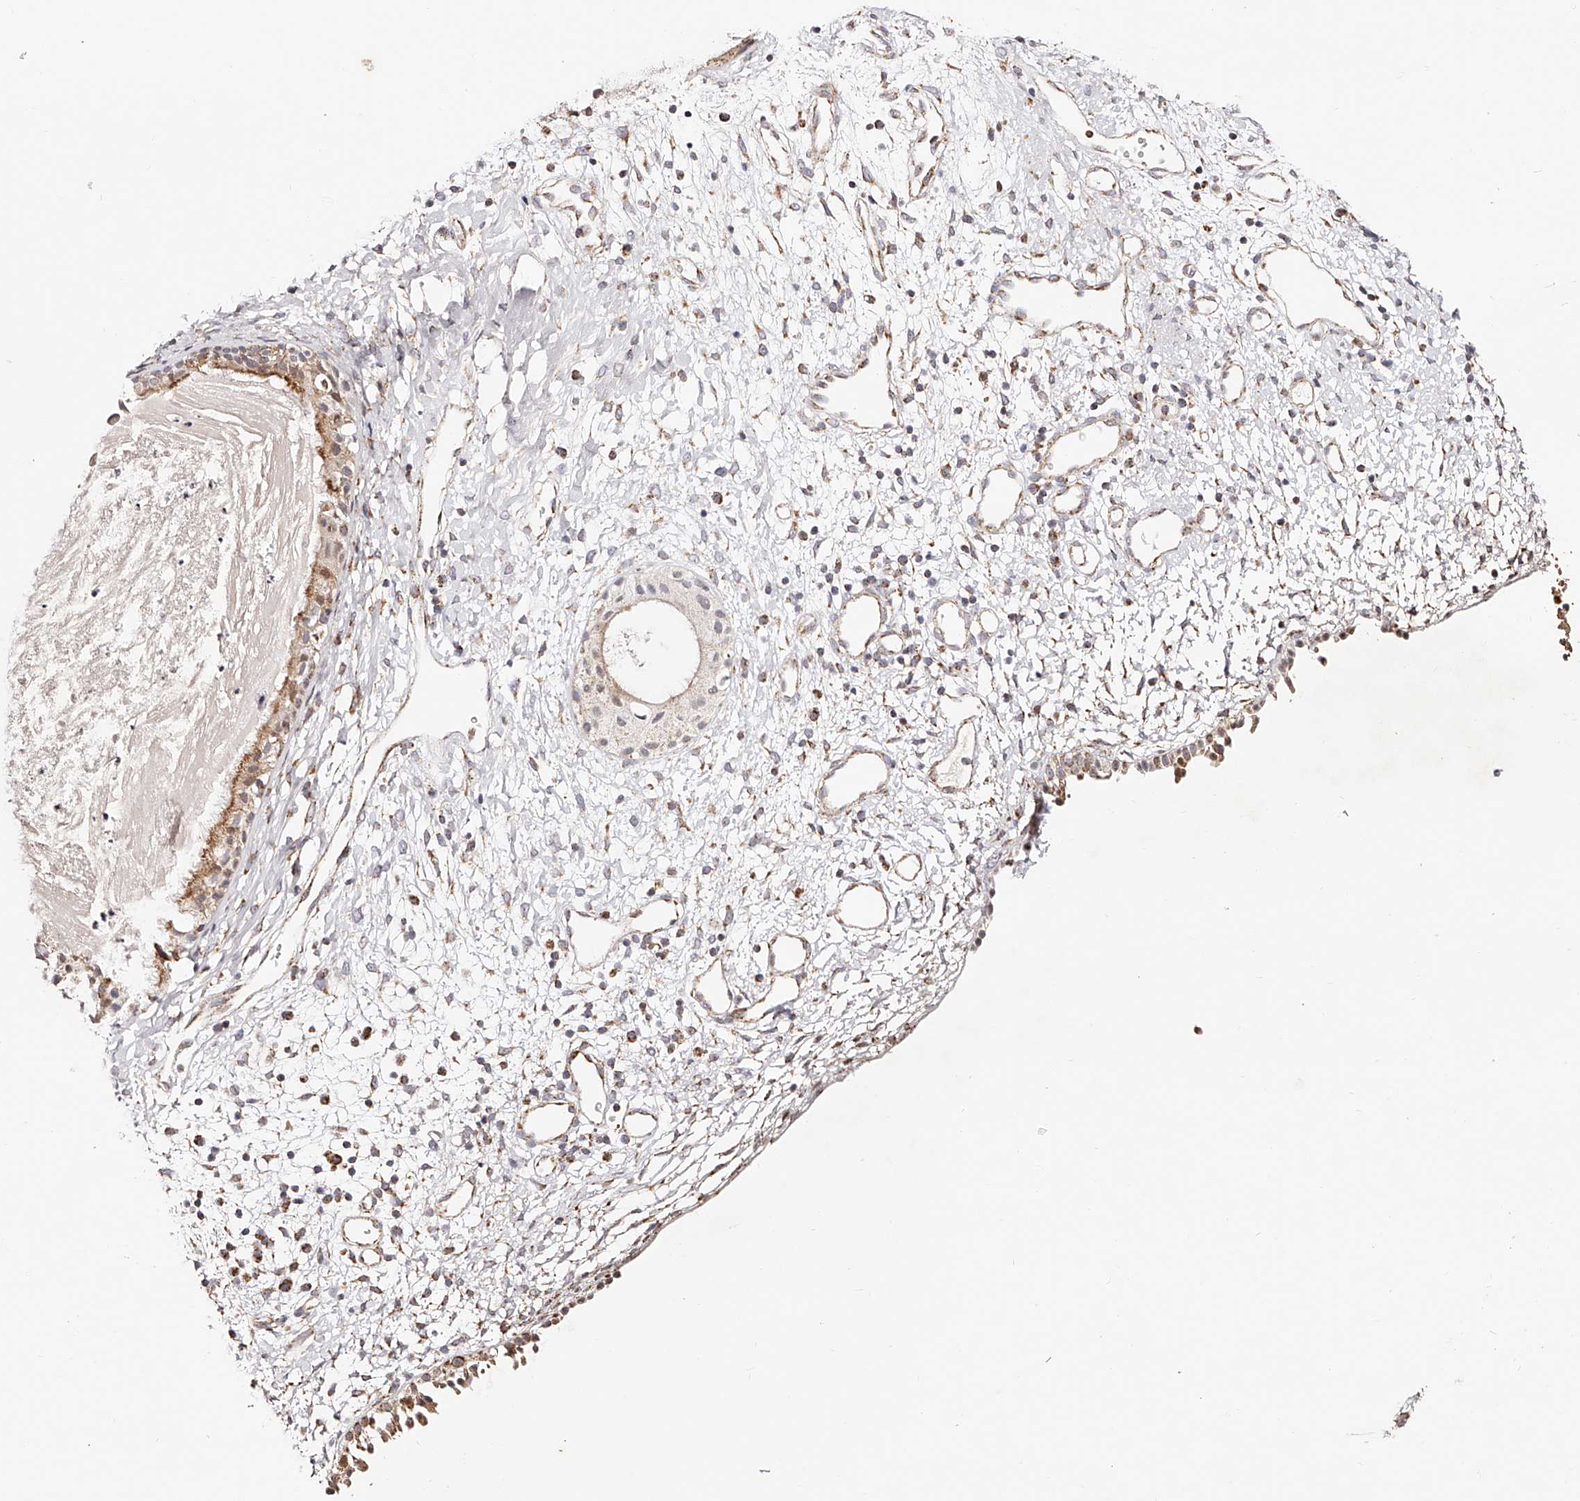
{"staining": {"intensity": "moderate", "quantity": "<25%", "location": "cytoplasmic/membranous"}, "tissue": "nasopharynx", "cell_type": "Respiratory epithelial cells", "image_type": "normal", "snomed": [{"axis": "morphology", "description": "Normal tissue, NOS"}, {"axis": "topography", "description": "Nasopharynx"}], "caption": "Moderate cytoplasmic/membranous expression for a protein is present in approximately <25% of respiratory epithelial cells of unremarkable nasopharynx using IHC.", "gene": "NDUFV3", "patient": {"sex": "male", "age": 22}}